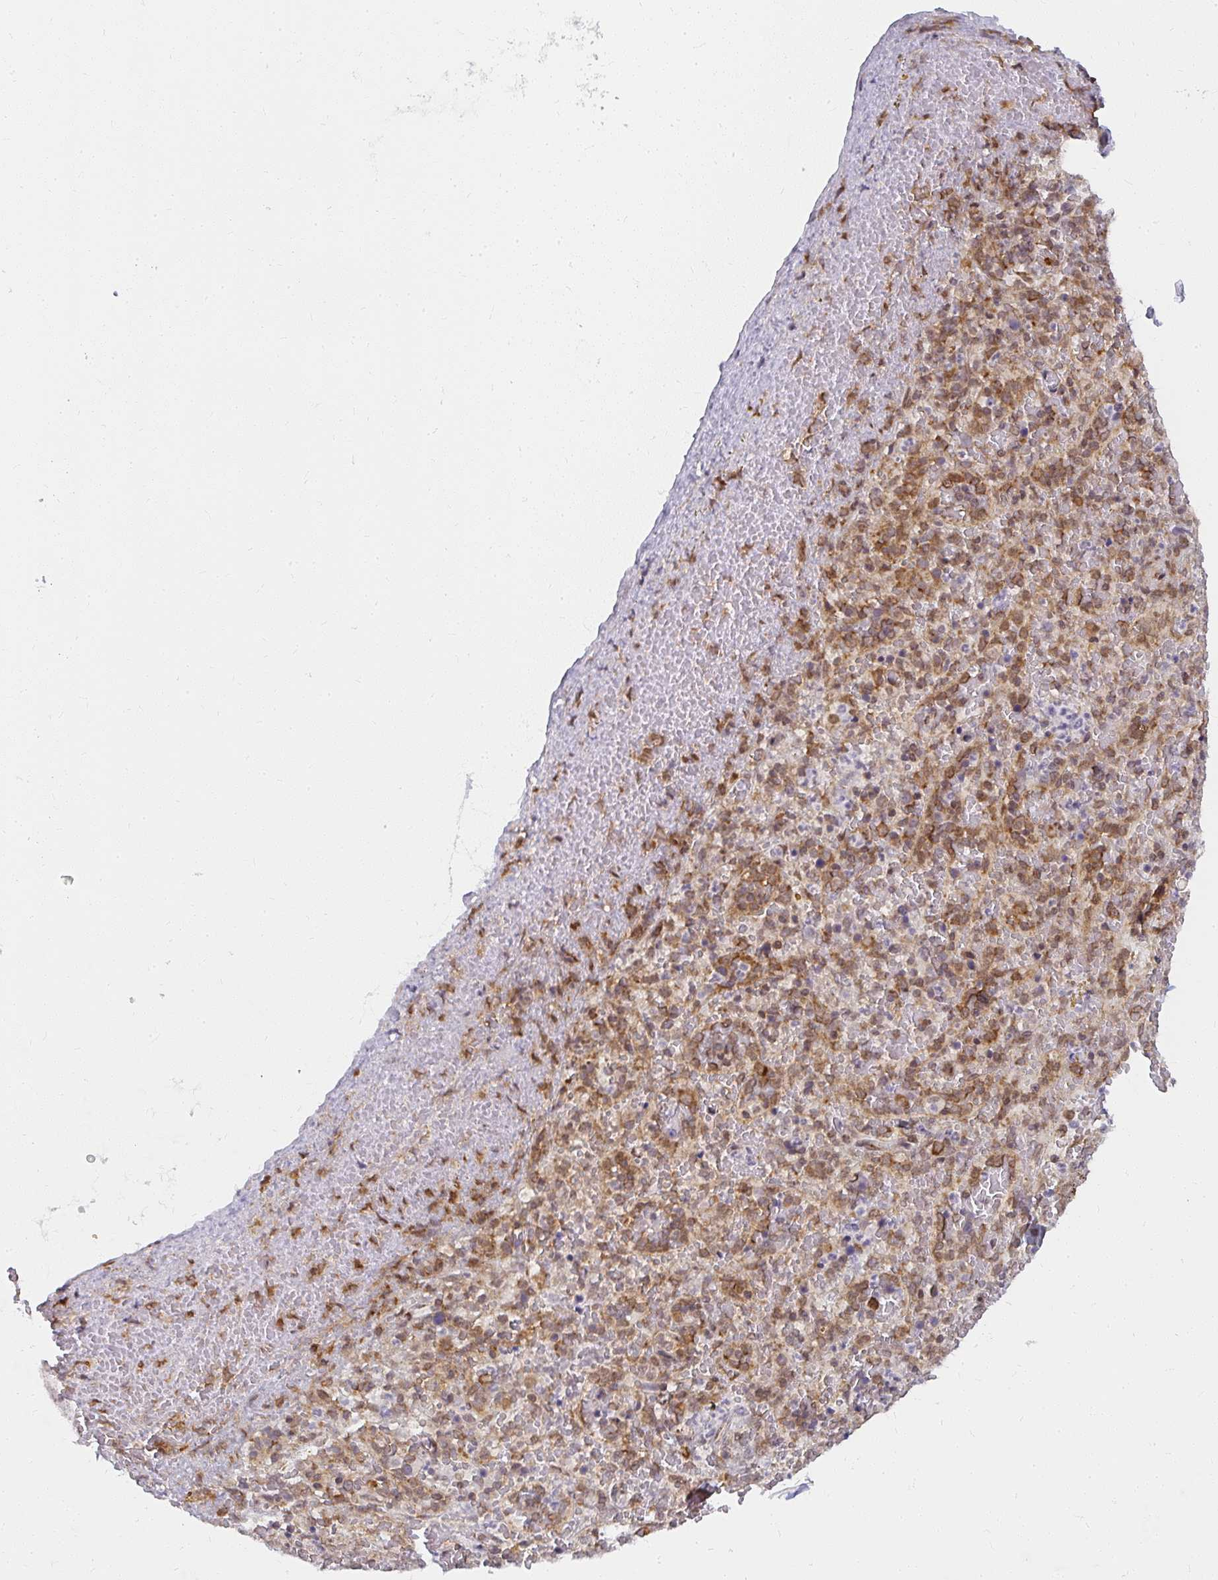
{"staining": {"intensity": "moderate", "quantity": "<25%", "location": "cytoplasmic/membranous,nuclear"}, "tissue": "spleen", "cell_type": "Cells in red pulp", "image_type": "normal", "snomed": [{"axis": "morphology", "description": "Normal tissue, NOS"}, {"axis": "topography", "description": "Spleen"}], "caption": "An image showing moderate cytoplasmic/membranous,nuclear staining in about <25% of cells in red pulp in unremarkable spleen, as visualized by brown immunohistochemical staining.", "gene": "SYNCRIP", "patient": {"sex": "female", "age": 50}}